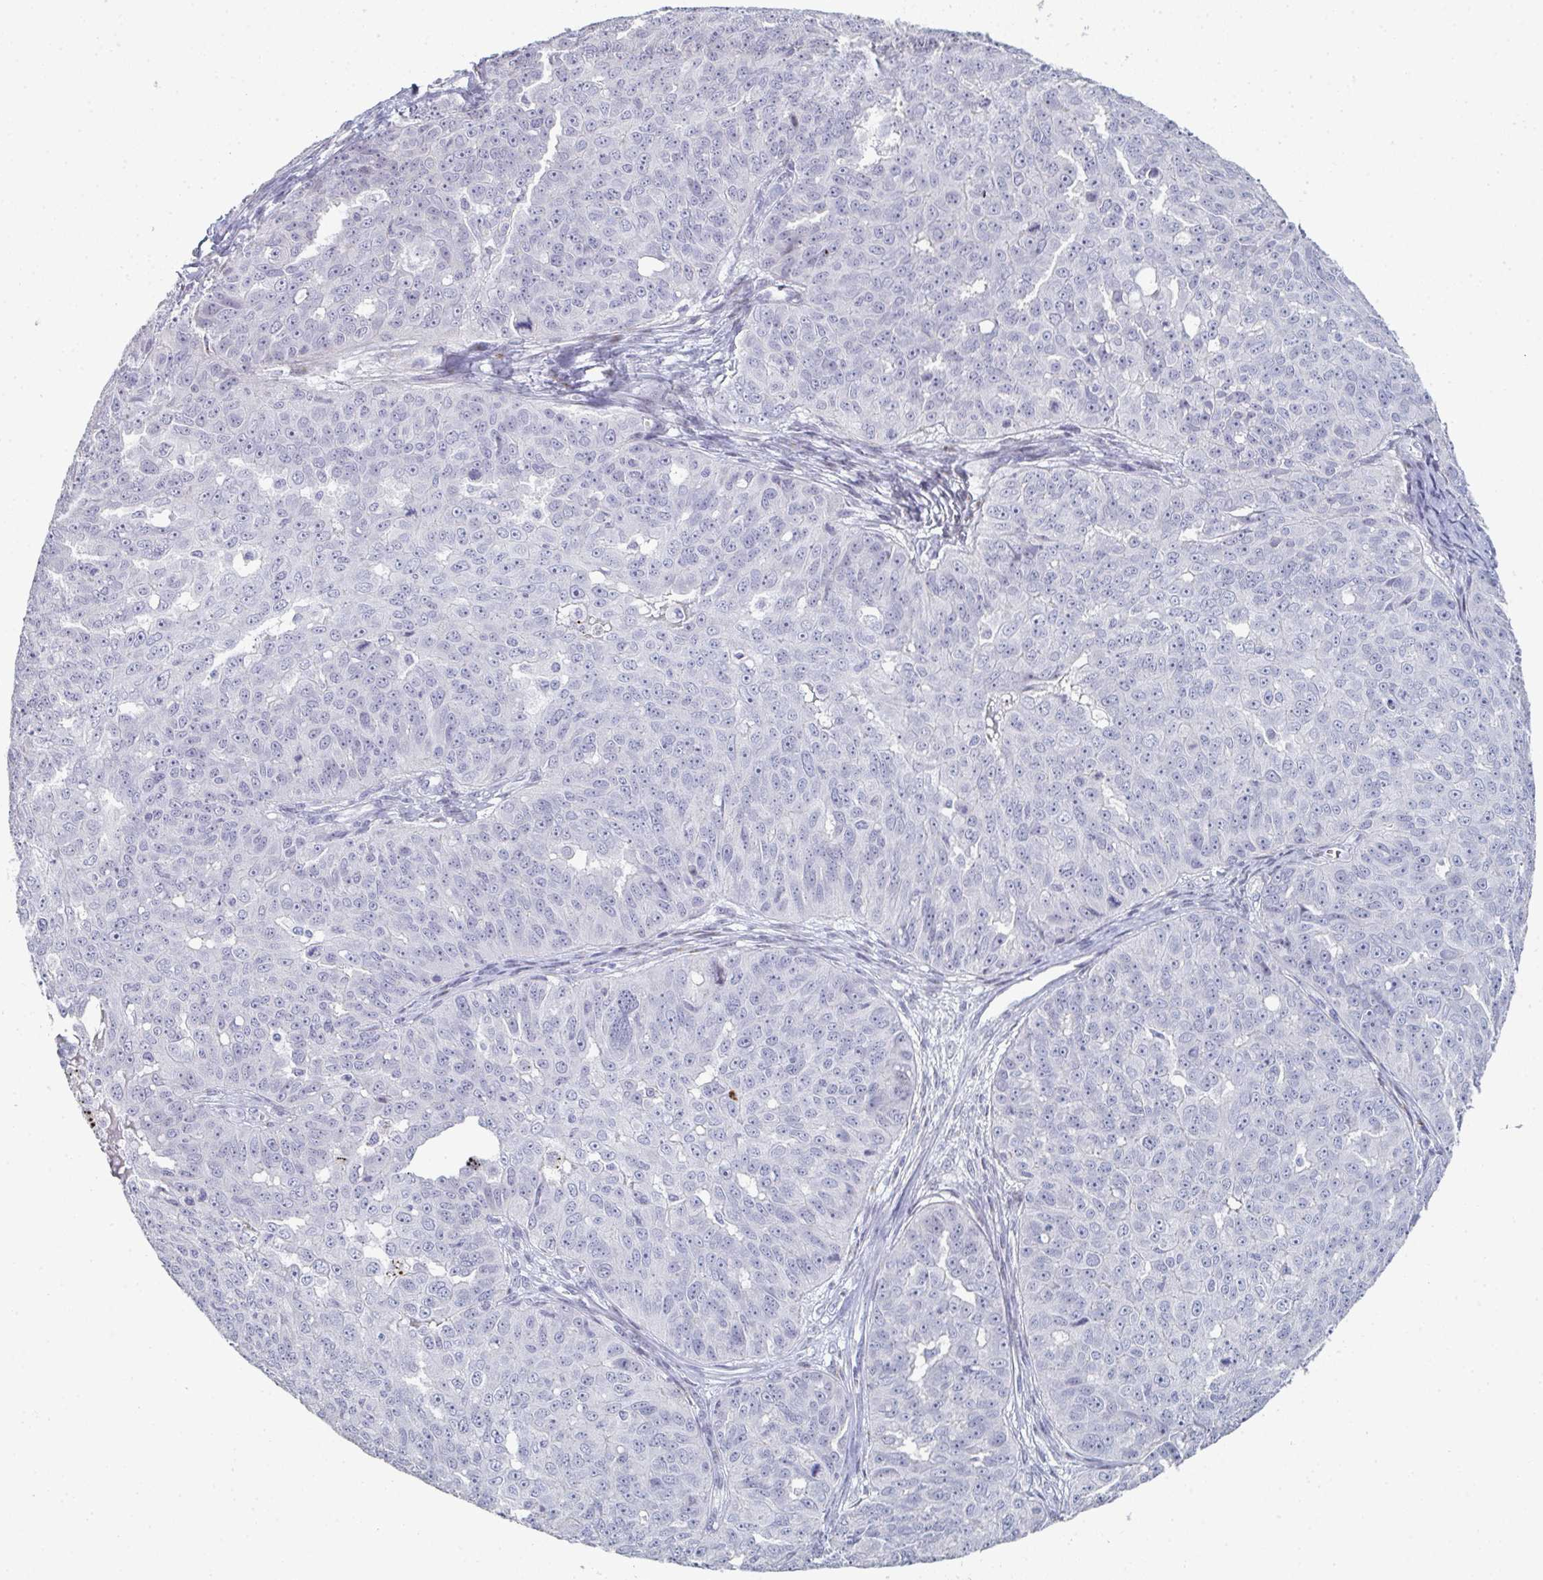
{"staining": {"intensity": "negative", "quantity": "none", "location": "none"}, "tissue": "ovarian cancer", "cell_type": "Tumor cells", "image_type": "cancer", "snomed": [{"axis": "morphology", "description": "Carcinoma, endometroid"}, {"axis": "topography", "description": "Ovary"}], "caption": "Immunohistochemistry (IHC) histopathology image of neoplastic tissue: human endometroid carcinoma (ovarian) stained with DAB (3,3'-diaminobenzidine) exhibits no significant protein staining in tumor cells.", "gene": "A1CF", "patient": {"sex": "female", "age": 70}}